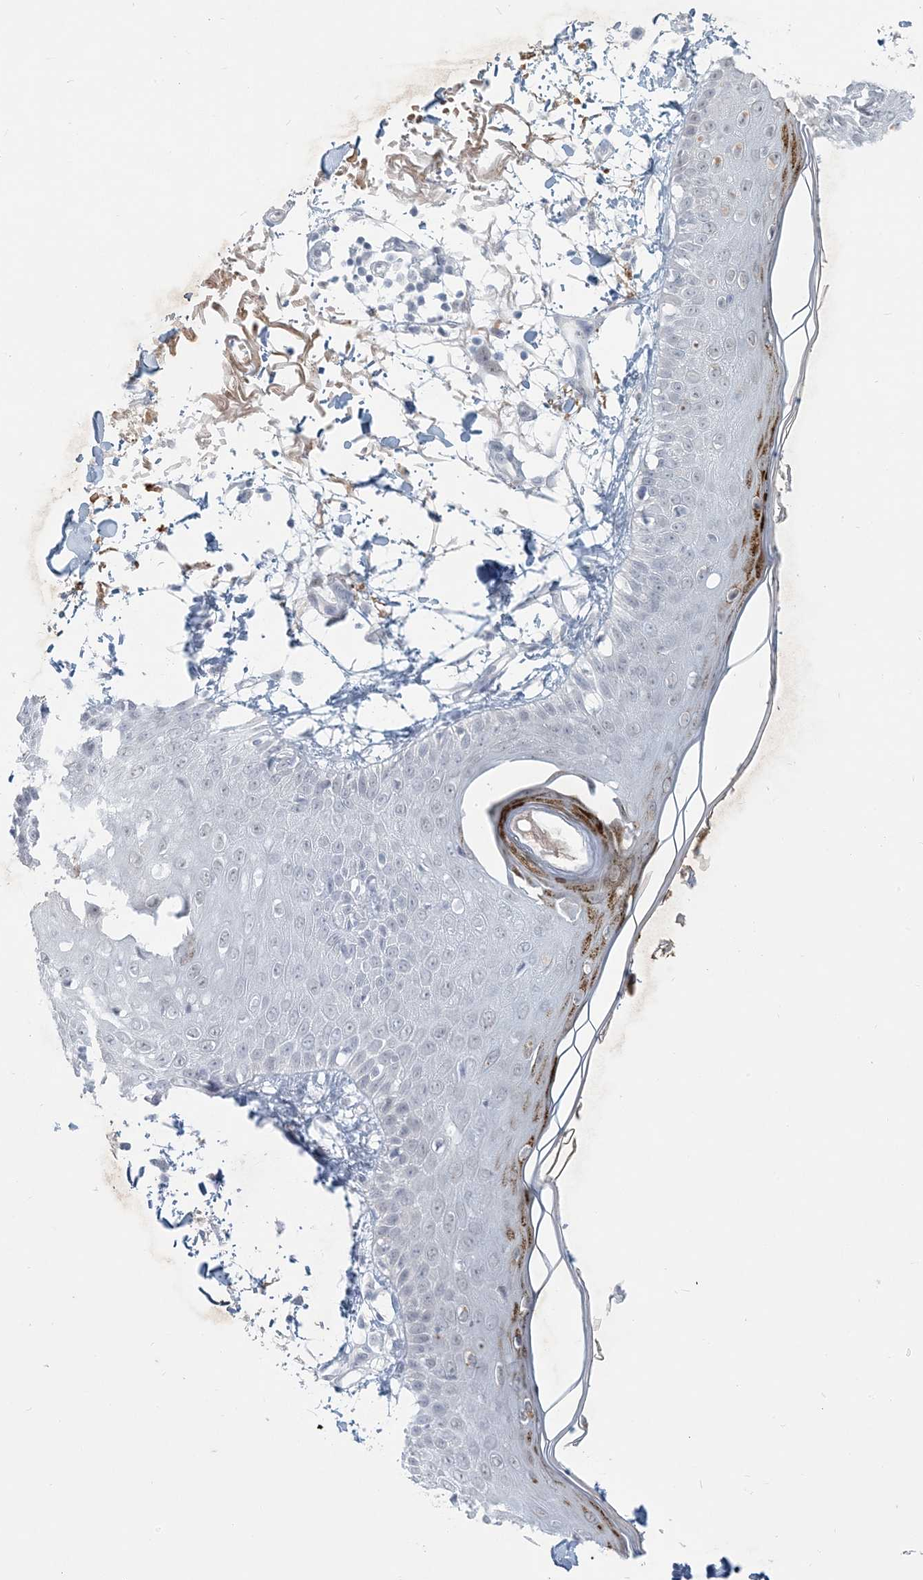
{"staining": {"intensity": "weak", "quantity": "25%-75%", "location": "cytoplasmic/membranous"}, "tissue": "skin", "cell_type": "Fibroblasts", "image_type": "normal", "snomed": [{"axis": "morphology", "description": "Normal tissue, NOS"}, {"axis": "morphology", "description": "Squamous cell carcinoma, NOS"}, {"axis": "topography", "description": "Skin"}, {"axis": "topography", "description": "Peripheral nerve tissue"}], "caption": "A high-resolution micrograph shows IHC staining of normal skin, which demonstrates weak cytoplasmic/membranous positivity in about 25%-75% of fibroblasts.", "gene": "SCML1", "patient": {"sex": "male", "age": 83}}